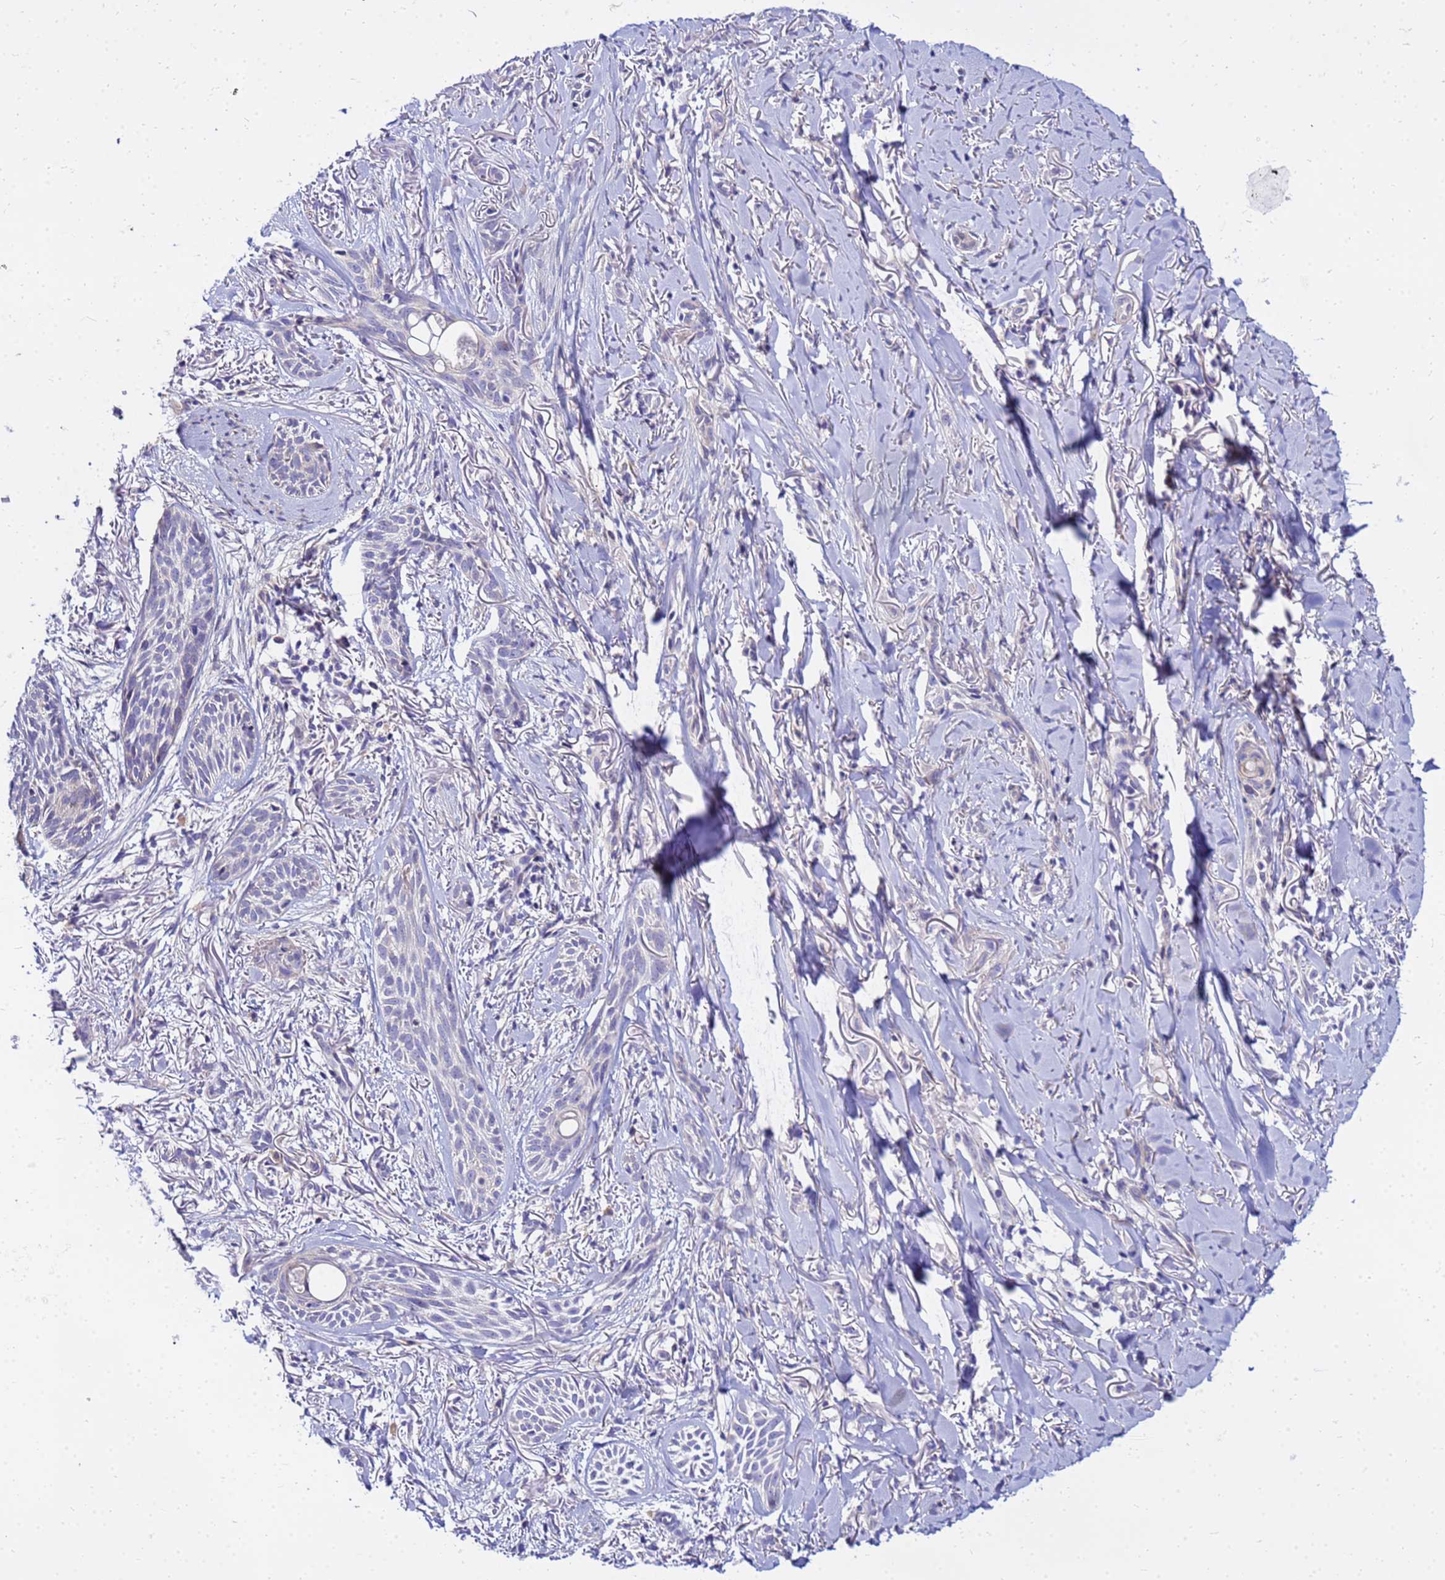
{"staining": {"intensity": "negative", "quantity": "none", "location": "none"}, "tissue": "skin cancer", "cell_type": "Tumor cells", "image_type": "cancer", "snomed": [{"axis": "morphology", "description": "Basal cell carcinoma"}, {"axis": "topography", "description": "Skin"}], "caption": "This is an immunohistochemistry (IHC) photomicrograph of skin basal cell carcinoma. There is no positivity in tumor cells.", "gene": "HERC5", "patient": {"sex": "female", "age": 59}}